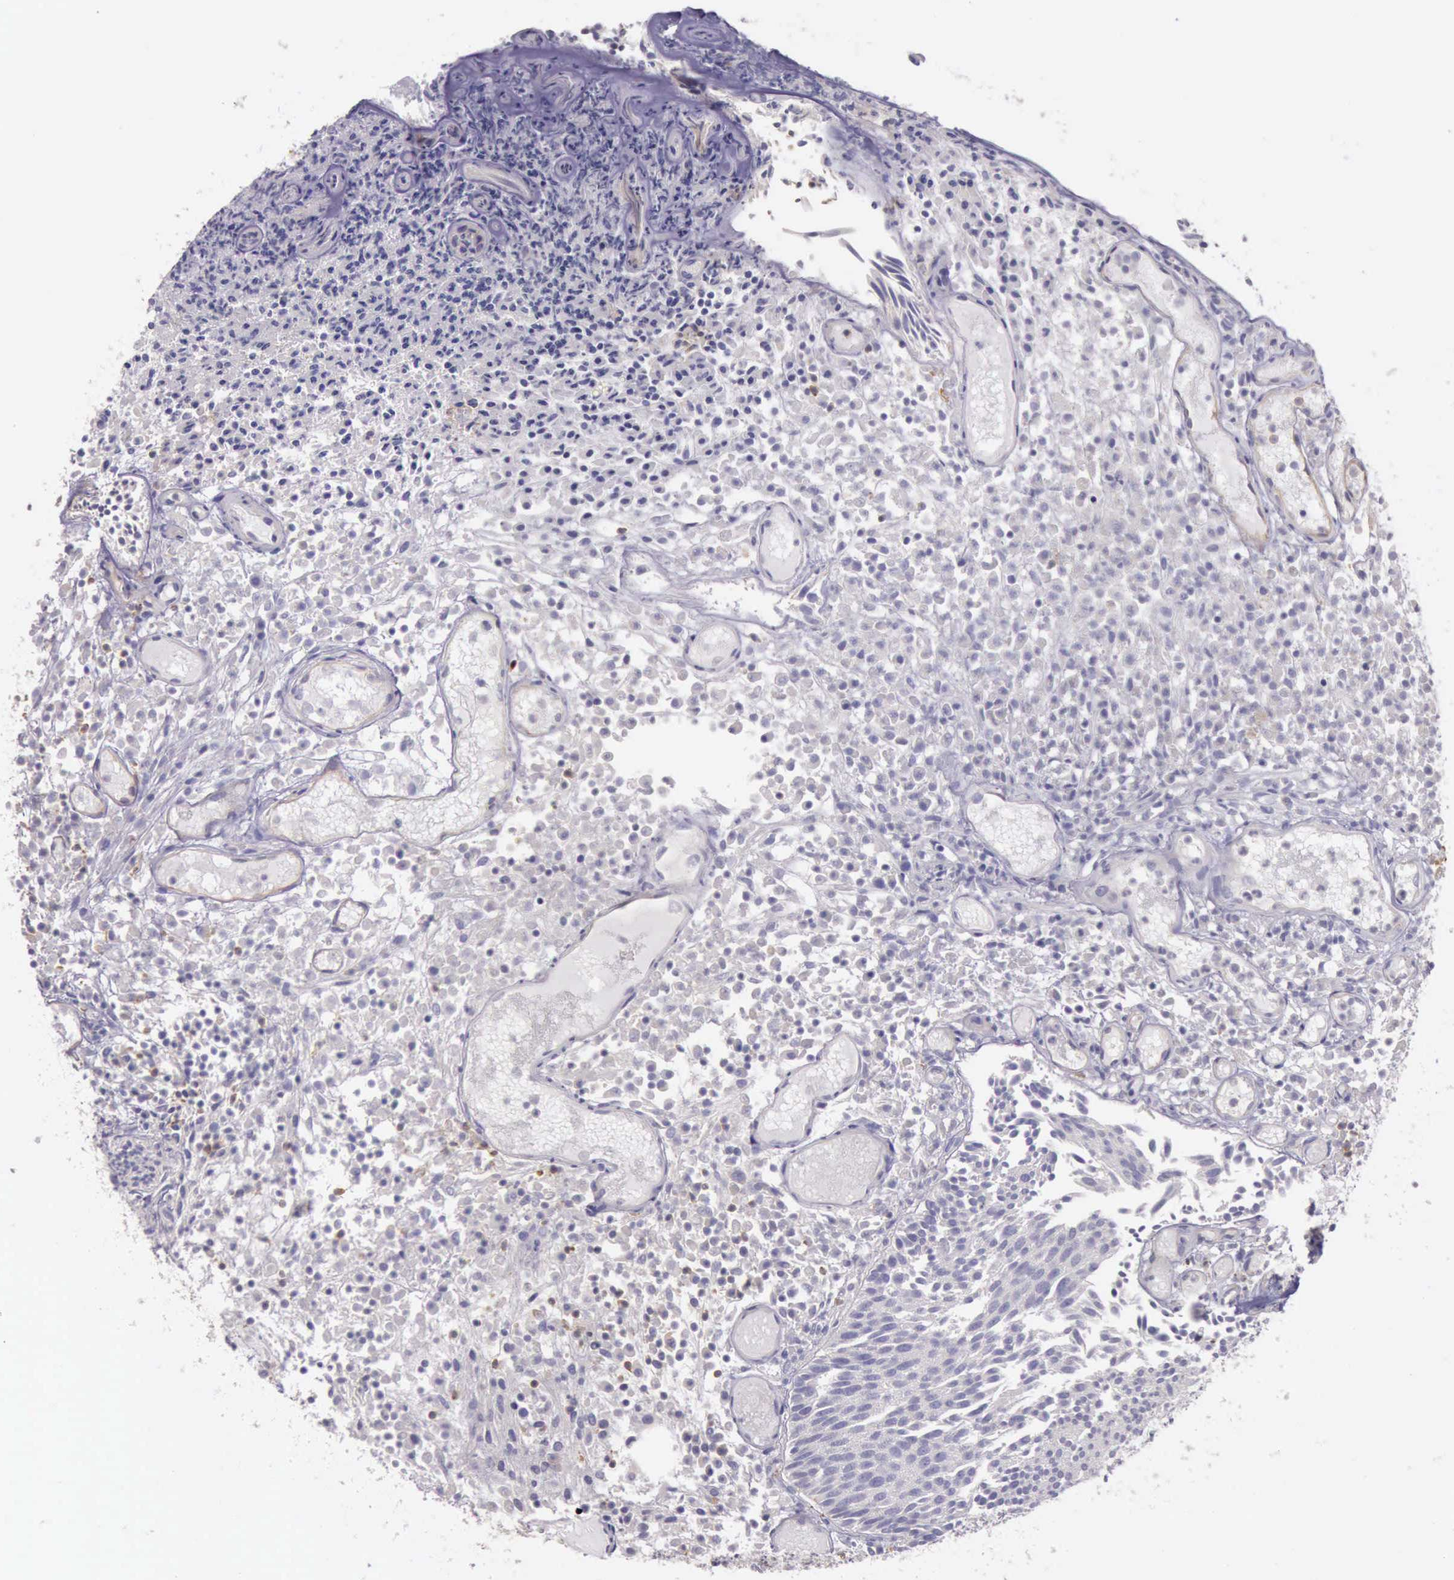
{"staining": {"intensity": "negative", "quantity": "none", "location": "none"}, "tissue": "urothelial cancer", "cell_type": "Tumor cells", "image_type": "cancer", "snomed": [{"axis": "morphology", "description": "Urothelial carcinoma, Low grade"}, {"axis": "topography", "description": "Urinary bladder"}], "caption": "This is an immunohistochemistry histopathology image of human urothelial carcinoma (low-grade). There is no staining in tumor cells.", "gene": "TCEANC", "patient": {"sex": "male", "age": 85}}